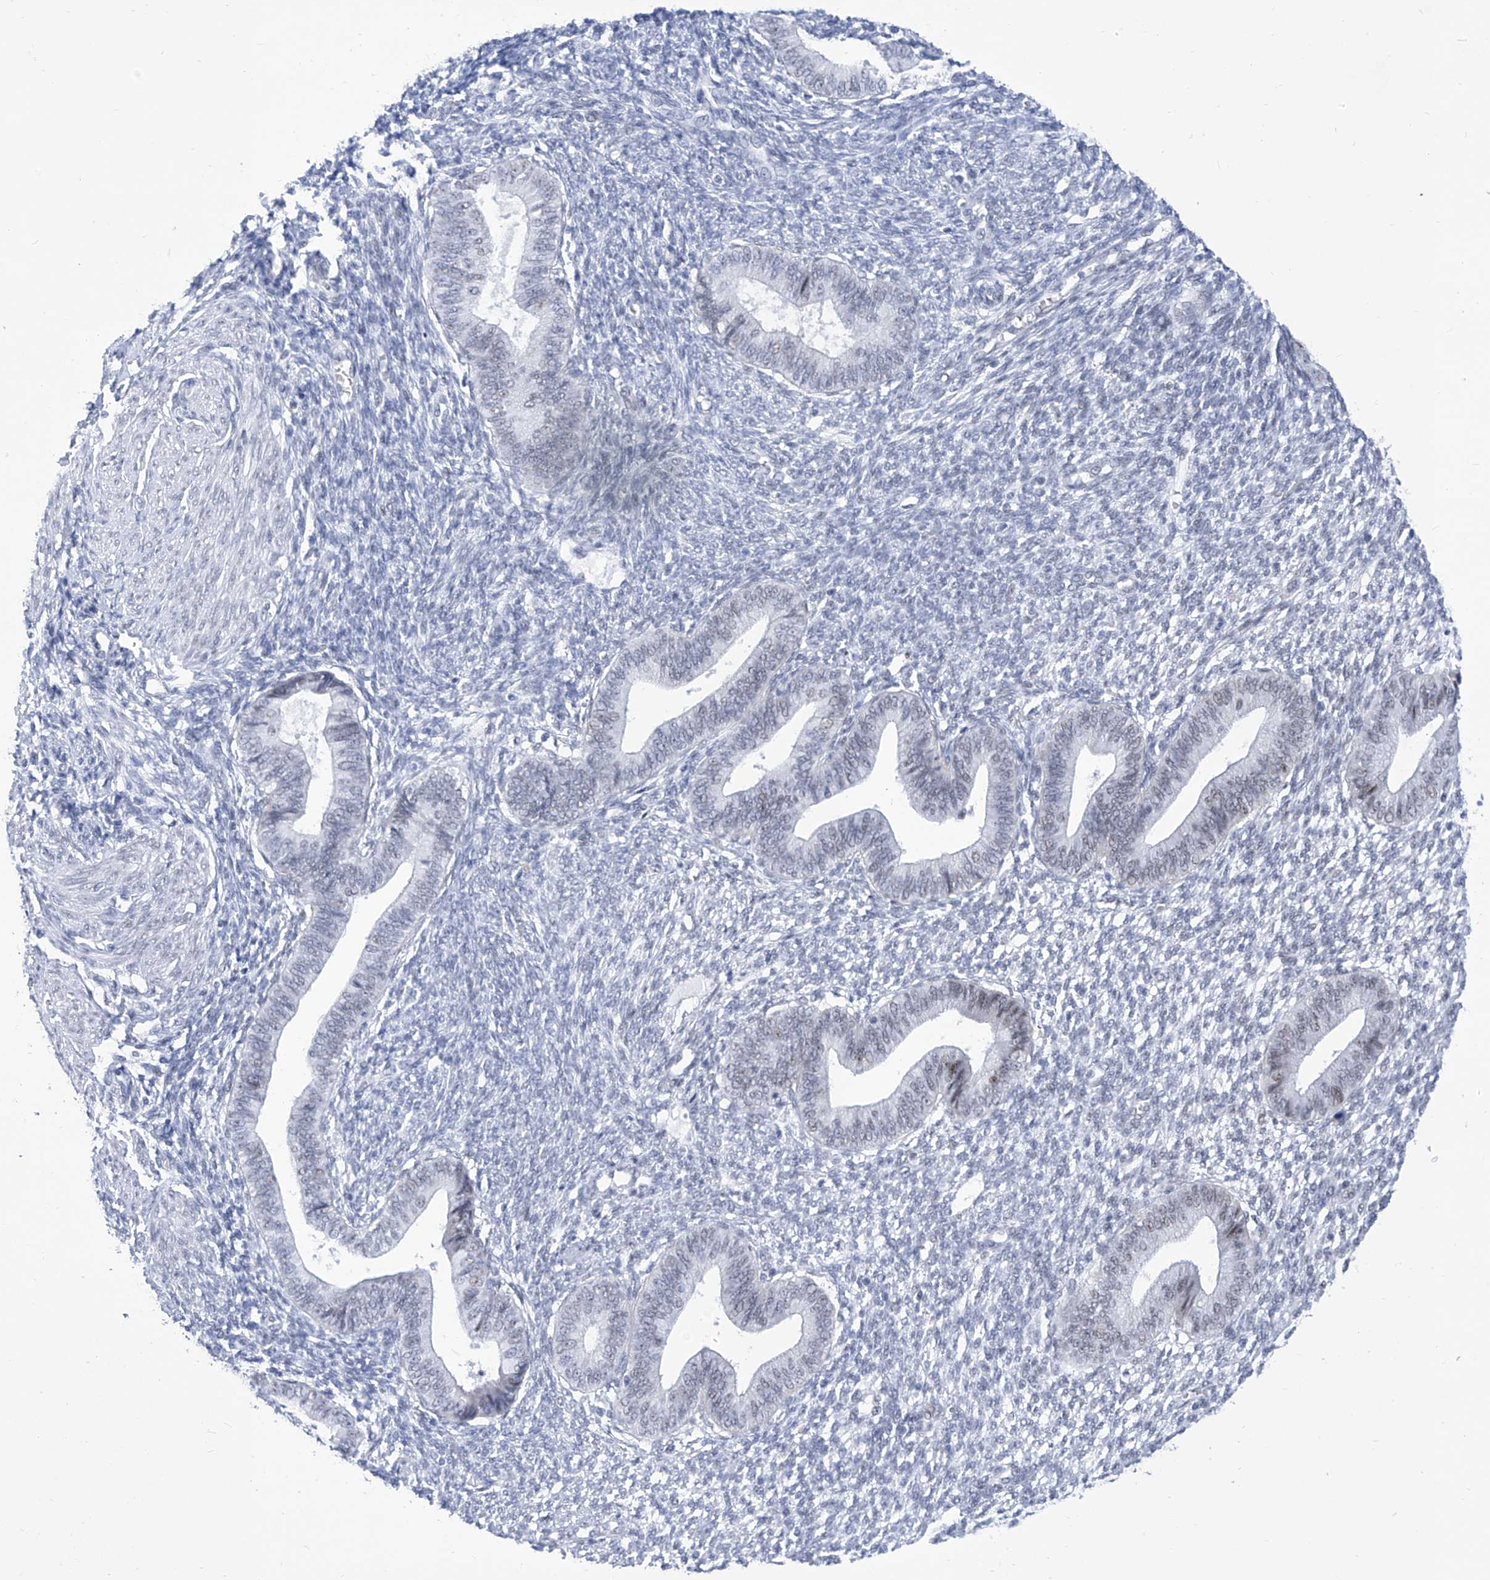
{"staining": {"intensity": "negative", "quantity": "none", "location": "none"}, "tissue": "endometrium", "cell_type": "Cells in endometrial stroma", "image_type": "normal", "snomed": [{"axis": "morphology", "description": "Normal tissue, NOS"}, {"axis": "topography", "description": "Endometrium"}], "caption": "Endometrium was stained to show a protein in brown. There is no significant staining in cells in endometrial stroma. Brightfield microscopy of immunohistochemistry (IHC) stained with DAB (brown) and hematoxylin (blue), captured at high magnification.", "gene": "SART1", "patient": {"sex": "female", "age": 46}}